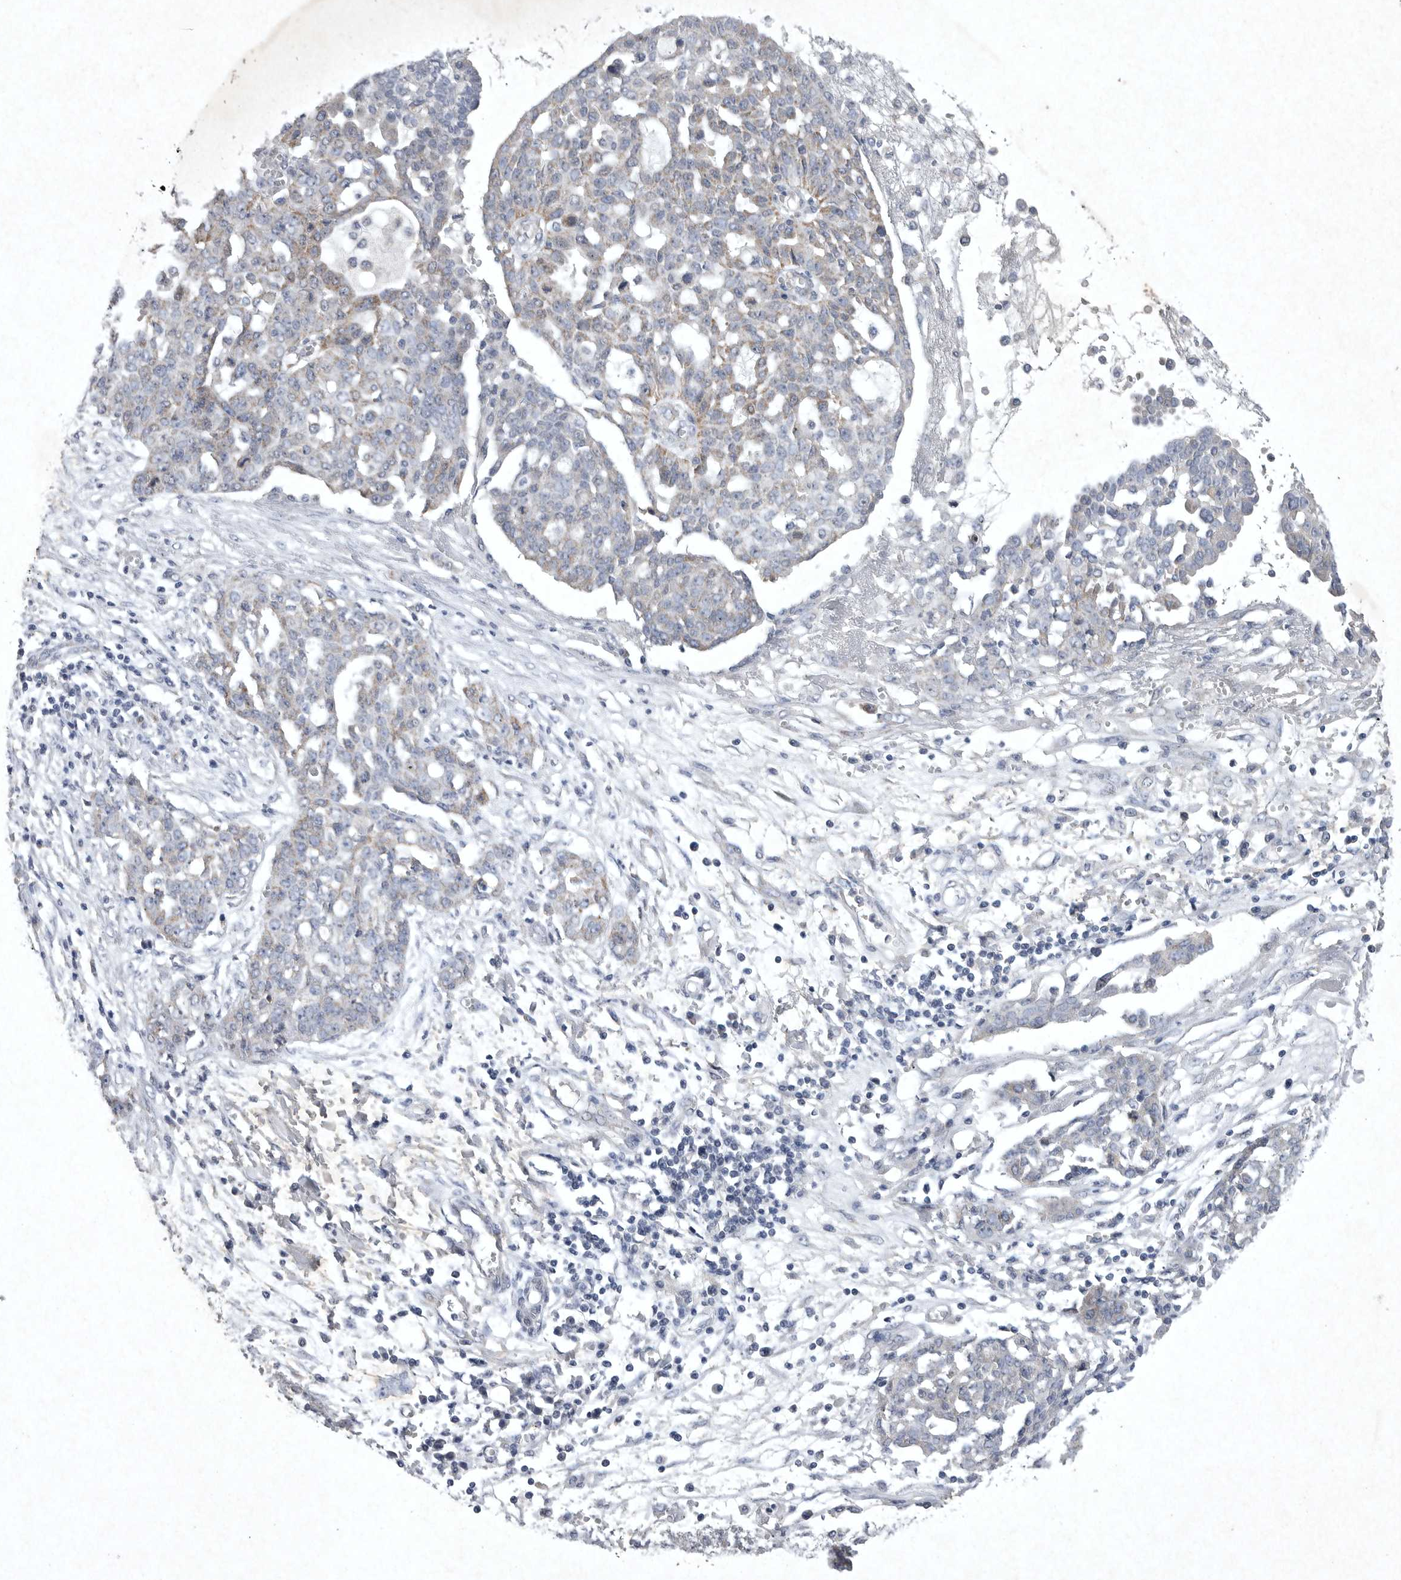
{"staining": {"intensity": "moderate", "quantity": "<25%", "location": "cytoplasmic/membranous"}, "tissue": "ovarian cancer", "cell_type": "Tumor cells", "image_type": "cancer", "snomed": [{"axis": "morphology", "description": "Cystadenocarcinoma, serous, NOS"}, {"axis": "topography", "description": "Soft tissue"}, {"axis": "topography", "description": "Ovary"}], "caption": "An immunohistochemistry photomicrograph of neoplastic tissue is shown. Protein staining in brown highlights moderate cytoplasmic/membranous positivity in ovarian cancer (serous cystadenocarcinoma) within tumor cells.", "gene": "DDR1", "patient": {"sex": "female", "age": 57}}